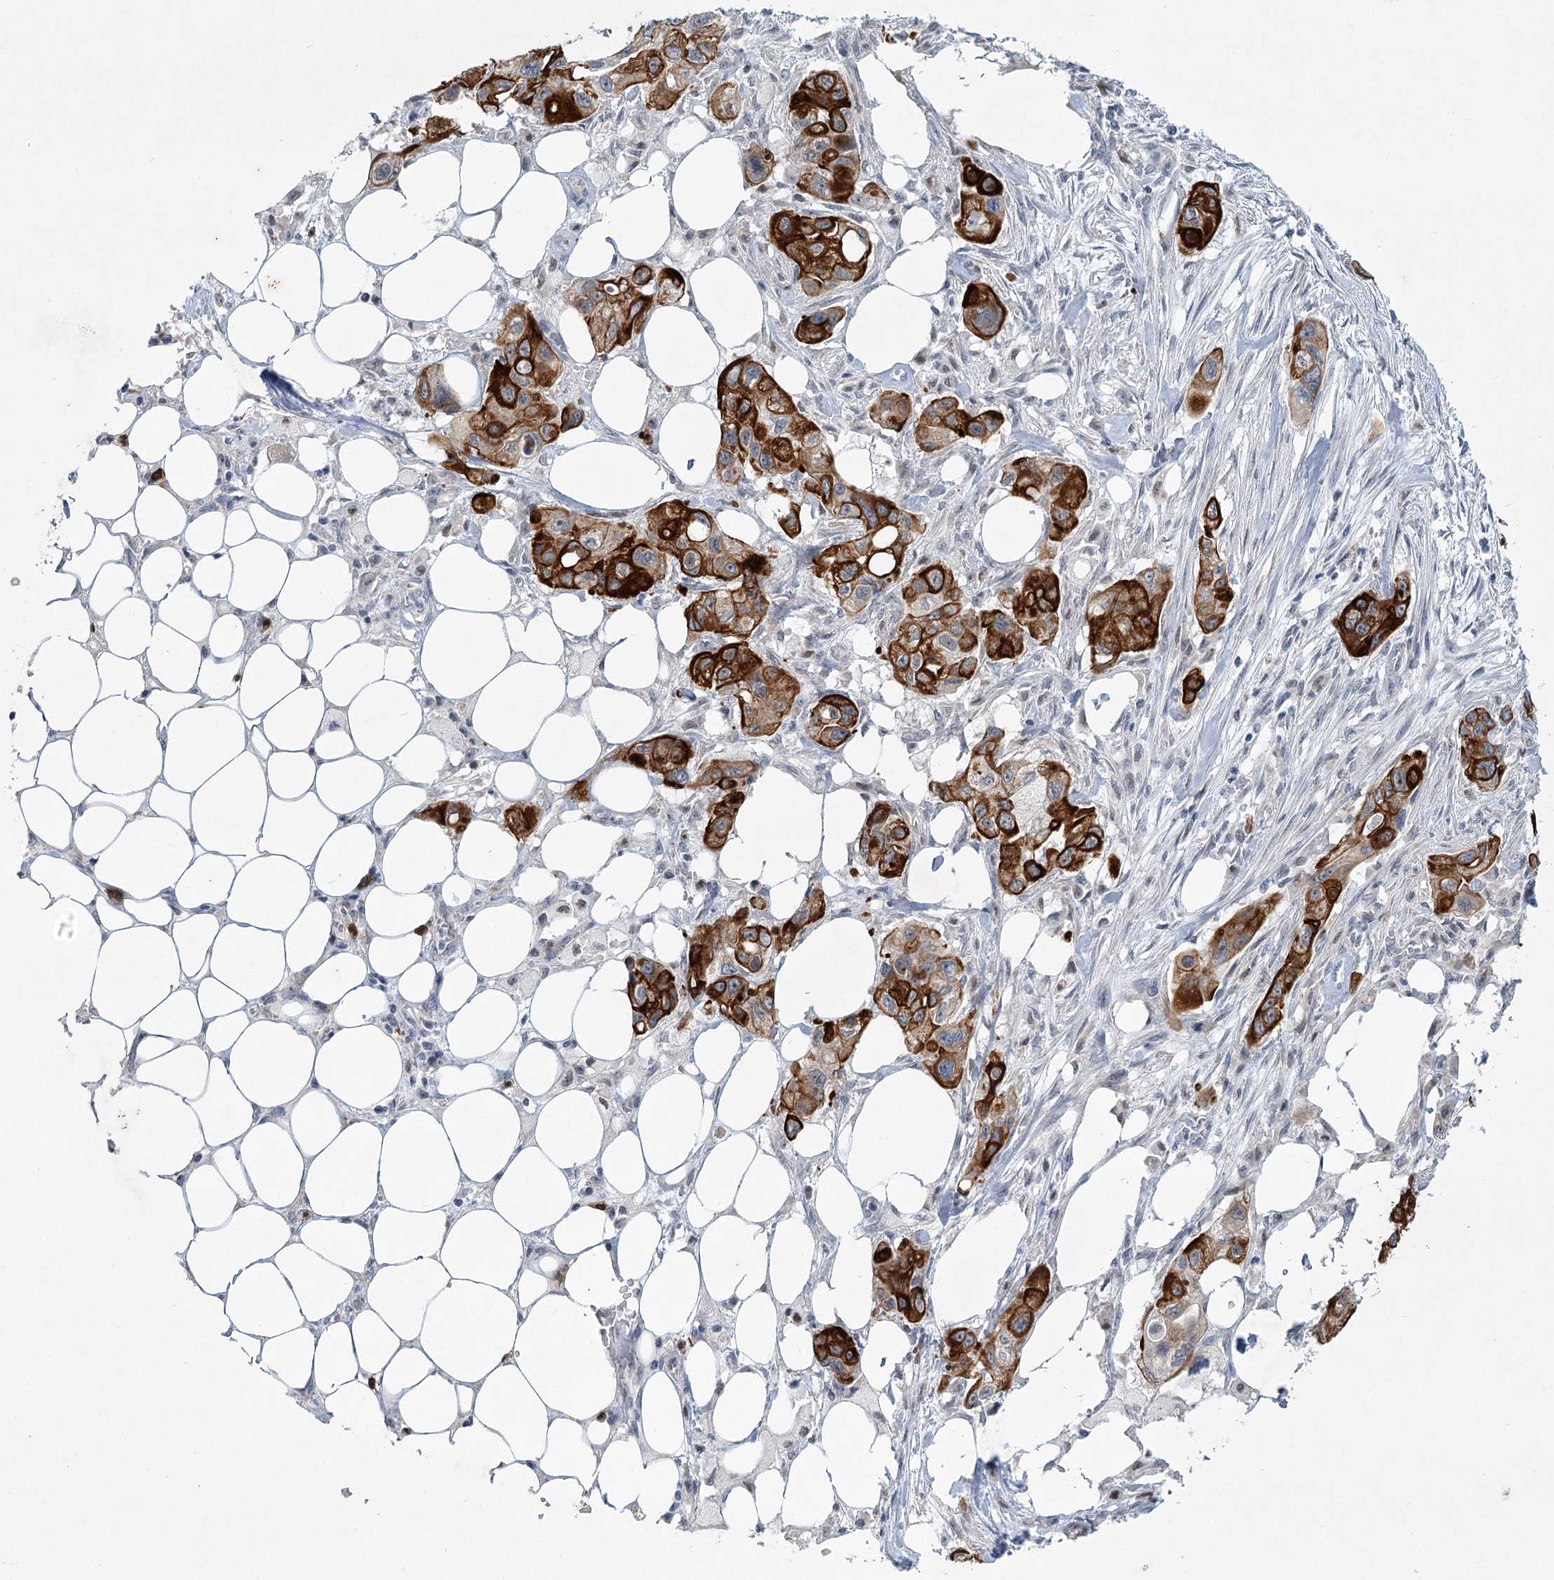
{"staining": {"intensity": "strong", "quantity": ">75%", "location": "cytoplasmic/membranous"}, "tissue": "pancreatic cancer", "cell_type": "Tumor cells", "image_type": "cancer", "snomed": [{"axis": "morphology", "description": "Adenocarcinoma, NOS"}, {"axis": "topography", "description": "Pancreas"}], "caption": "Human adenocarcinoma (pancreatic) stained for a protein (brown) demonstrates strong cytoplasmic/membranous positive staining in approximately >75% of tumor cells.", "gene": "ABITRAM", "patient": {"sex": "male", "age": 75}}